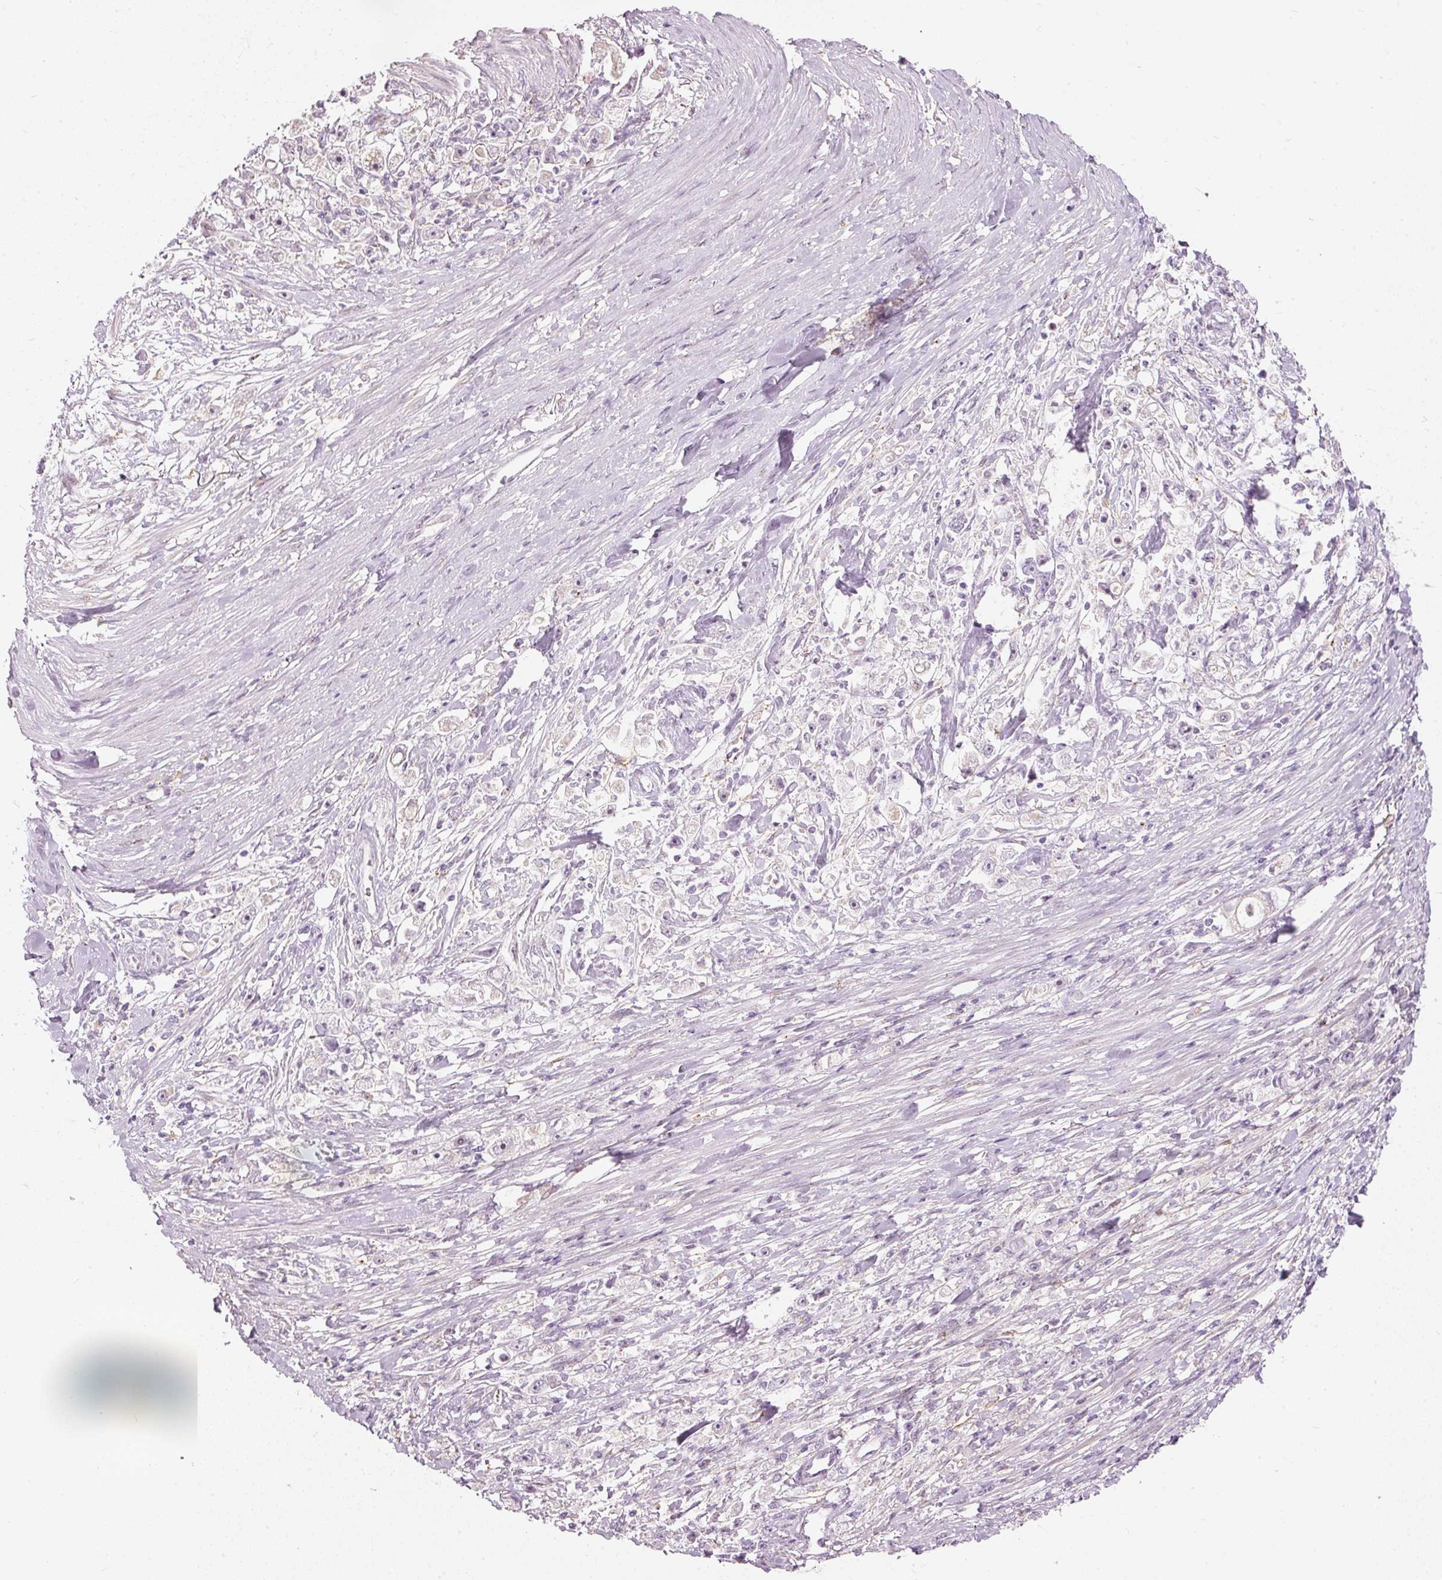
{"staining": {"intensity": "negative", "quantity": "none", "location": "none"}, "tissue": "stomach cancer", "cell_type": "Tumor cells", "image_type": "cancer", "snomed": [{"axis": "morphology", "description": "Adenocarcinoma, NOS"}, {"axis": "topography", "description": "Stomach"}], "caption": "The immunohistochemistry micrograph has no significant expression in tumor cells of stomach cancer (adenocarcinoma) tissue.", "gene": "RNF39", "patient": {"sex": "female", "age": 59}}